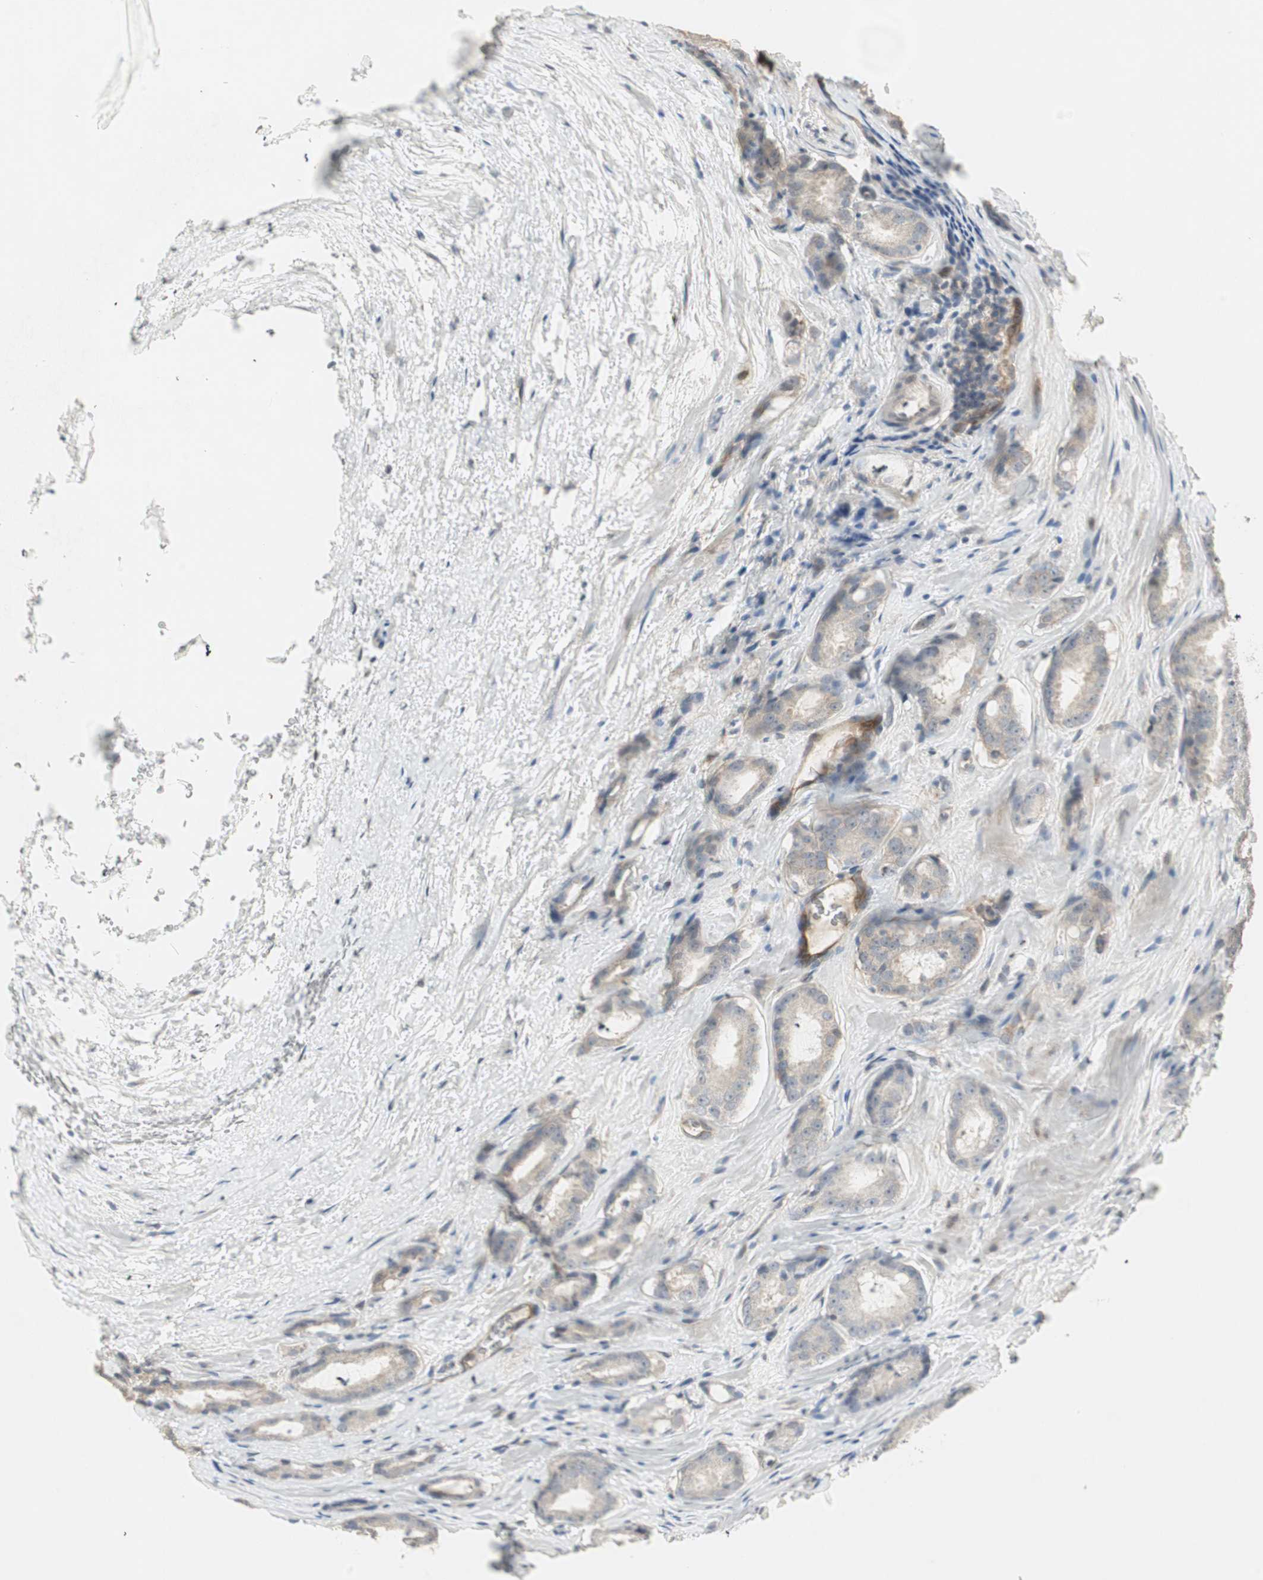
{"staining": {"intensity": "weak", "quantity": "<25%", "location": "cytoplasmic/membranous"}, "tissue": "prostate cancer", "cell_type": "Tumor cells", "image_type": "cancer", "snomed": [{"axis": "morphology", "description": "Adenocarcinoma, High grade"}, {"axis": "topography", "description": "Prostate"}], "caption": "Tumor cells show no significant expression in prostate cancer (high-grade adenocarcinoma).", "gene": "ZFP36", "patient": {"sex": "male", "age": 64}}